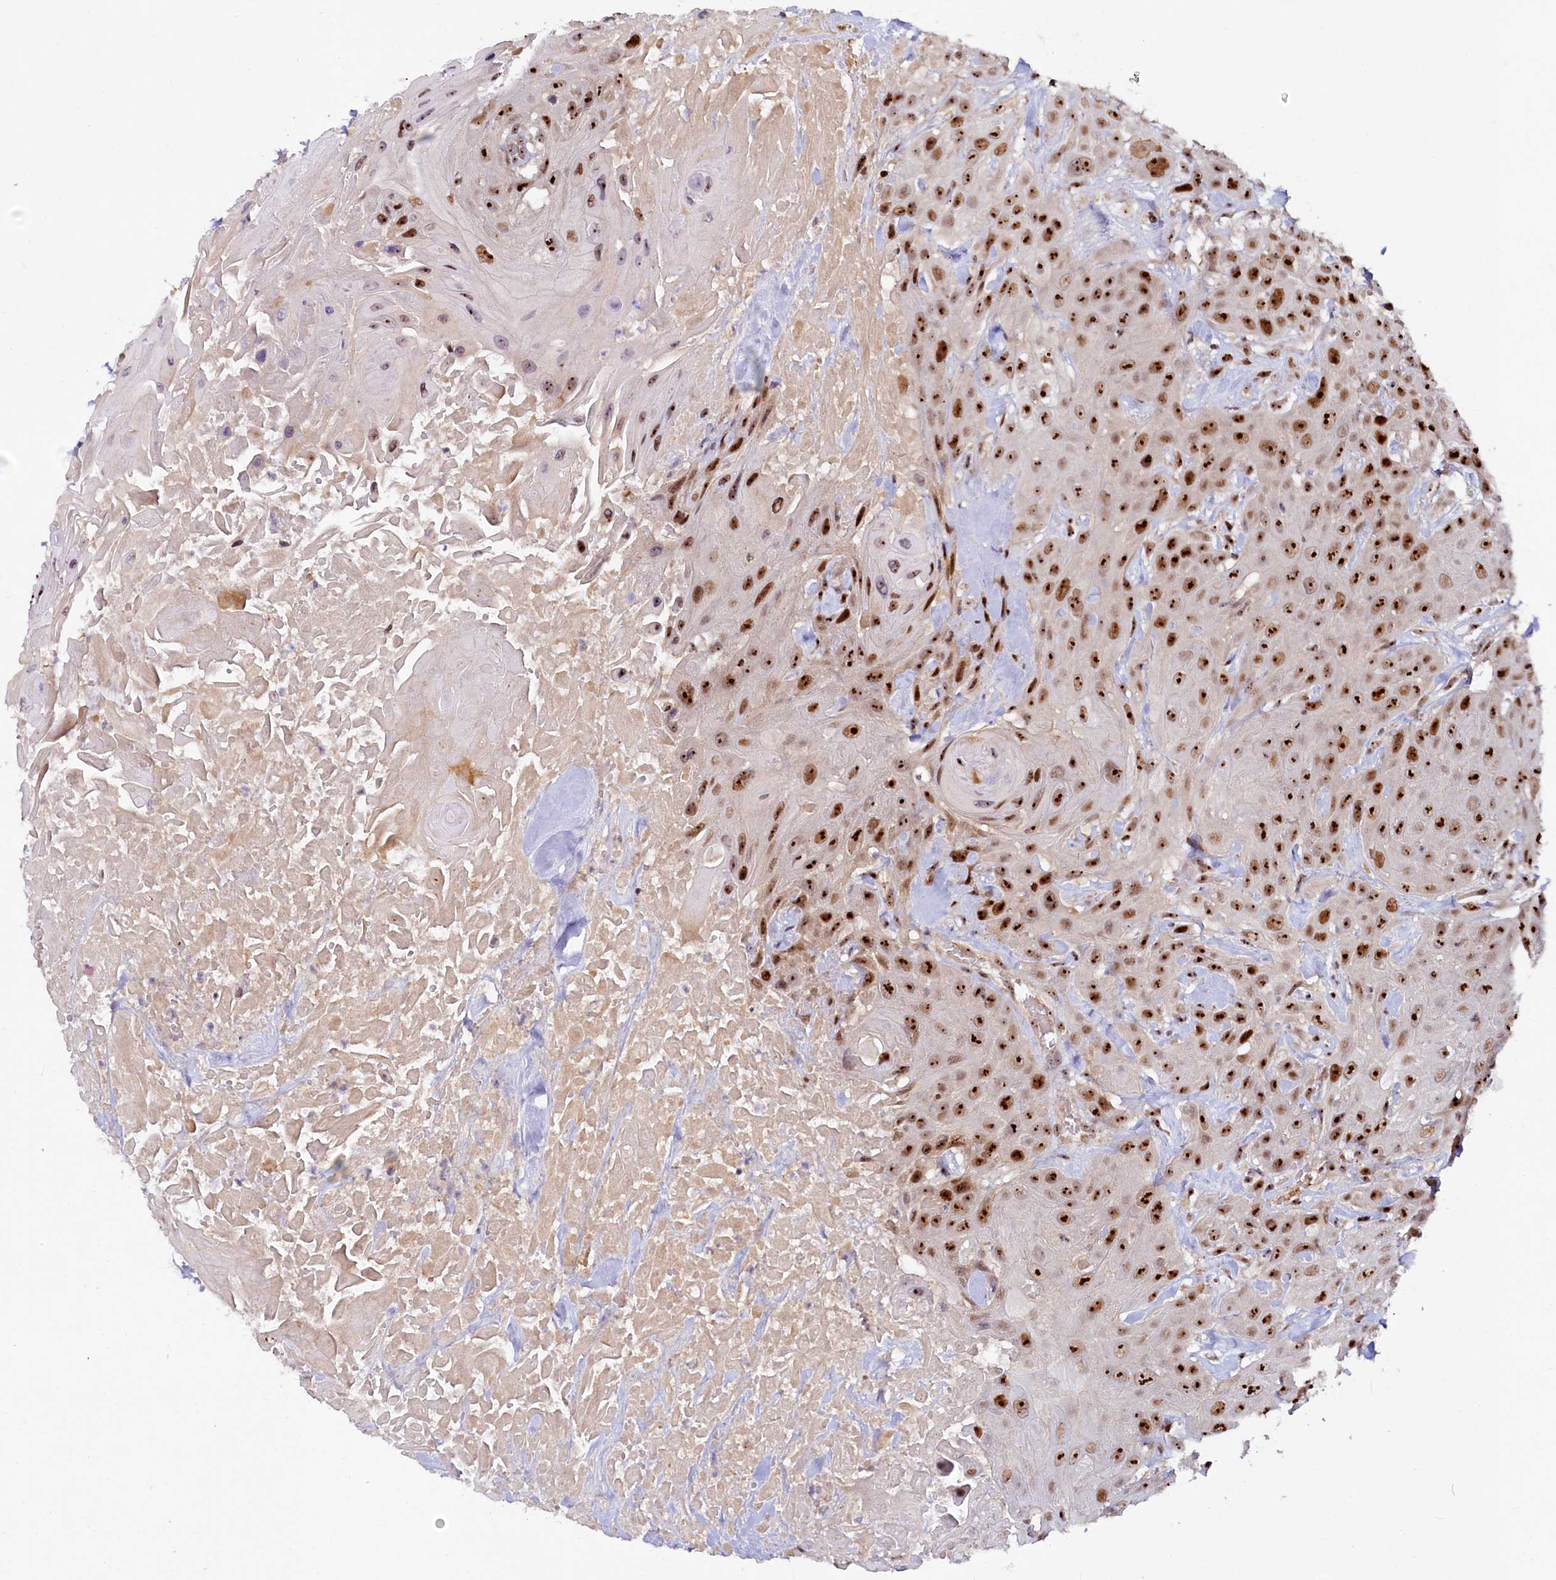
{"staining": {"intensity": "strong", "quantity": ">75%", "location": "nuclear"}, "tissue": "head and neck cancer", "cell_type": "Tumor cells", "image_type": "cancer", "snomed": [{"axis": "morphology", "description": "Squamous cell carcinoma, NOS"}, {"axis": "topography", "description": "Head-Neck"}], "caption": "The immunohistochemical stain labels strong nuclear staining in tumor cells of head and neck squamous cell carcinoma tissue. The staining was performed using DAB (3,3'-diaminobenzidine) to visualize the protein expression in brown, while the nuclei were stained in blue with hematoxylin (Magnification: 20x).", "gene": "TCOF1", "patient": {"sex": "male", "age": 81}}